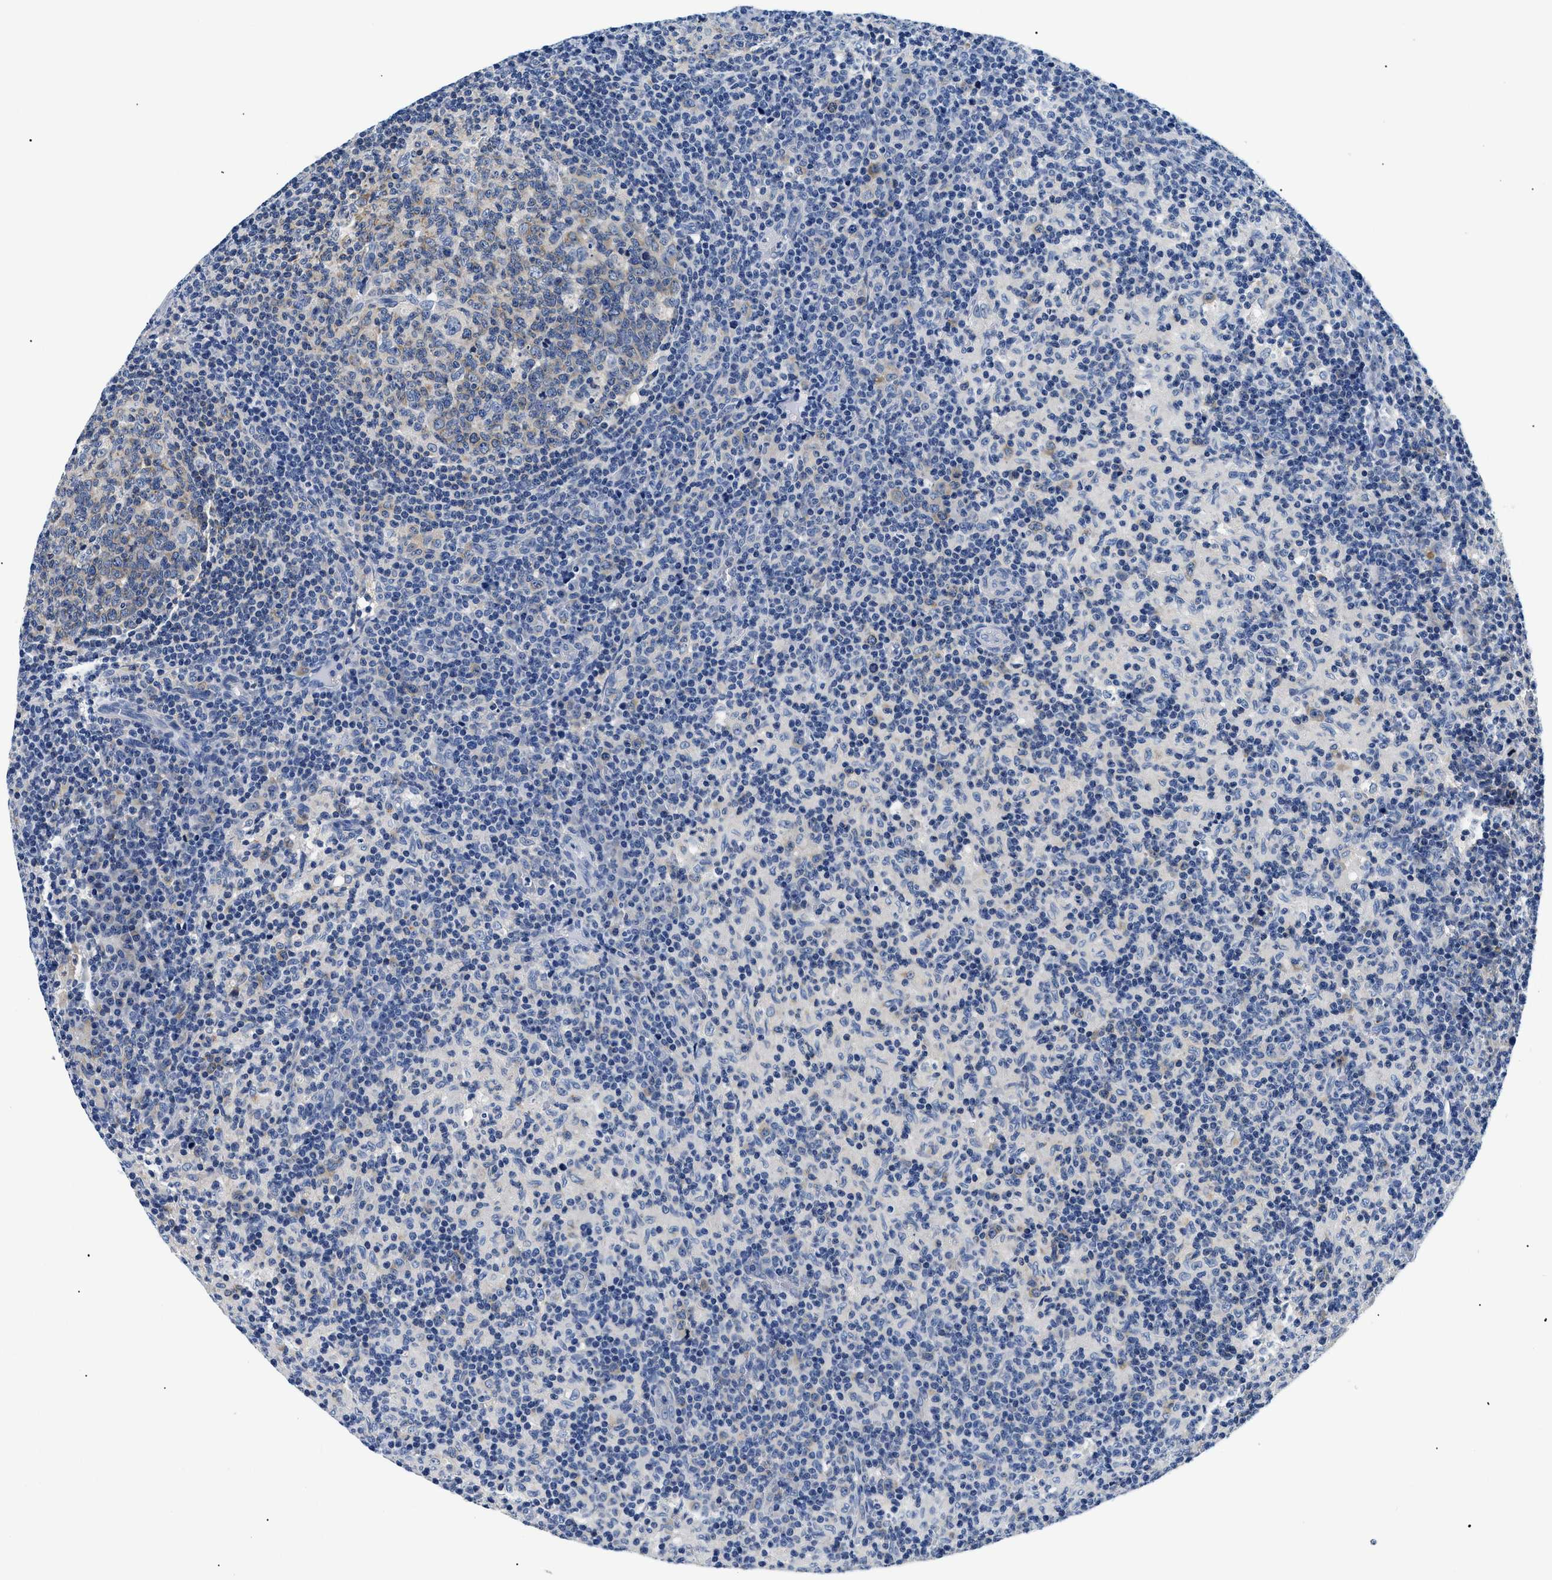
{"staining": {"intensity": "weak", "quantity": "<25%", "location": "cytoplasmic/membranous"}, "tissue": "lymph node", "cell_type": "Germinal center cells", "image_type": "normal", "snomed": [{"axis": "morphology", "description": "Normal tissue, NOS"}, {"axis": "morphology", "description": "Inflammation, NOS"}, {"axis": "topography", "description": "Lymph node"}], "caption": "The micrograph exhibits no staining of germinal center cells in normal lymph node.", "gene": "MEA1", "patient": {"sex": "male", "age": 55}}